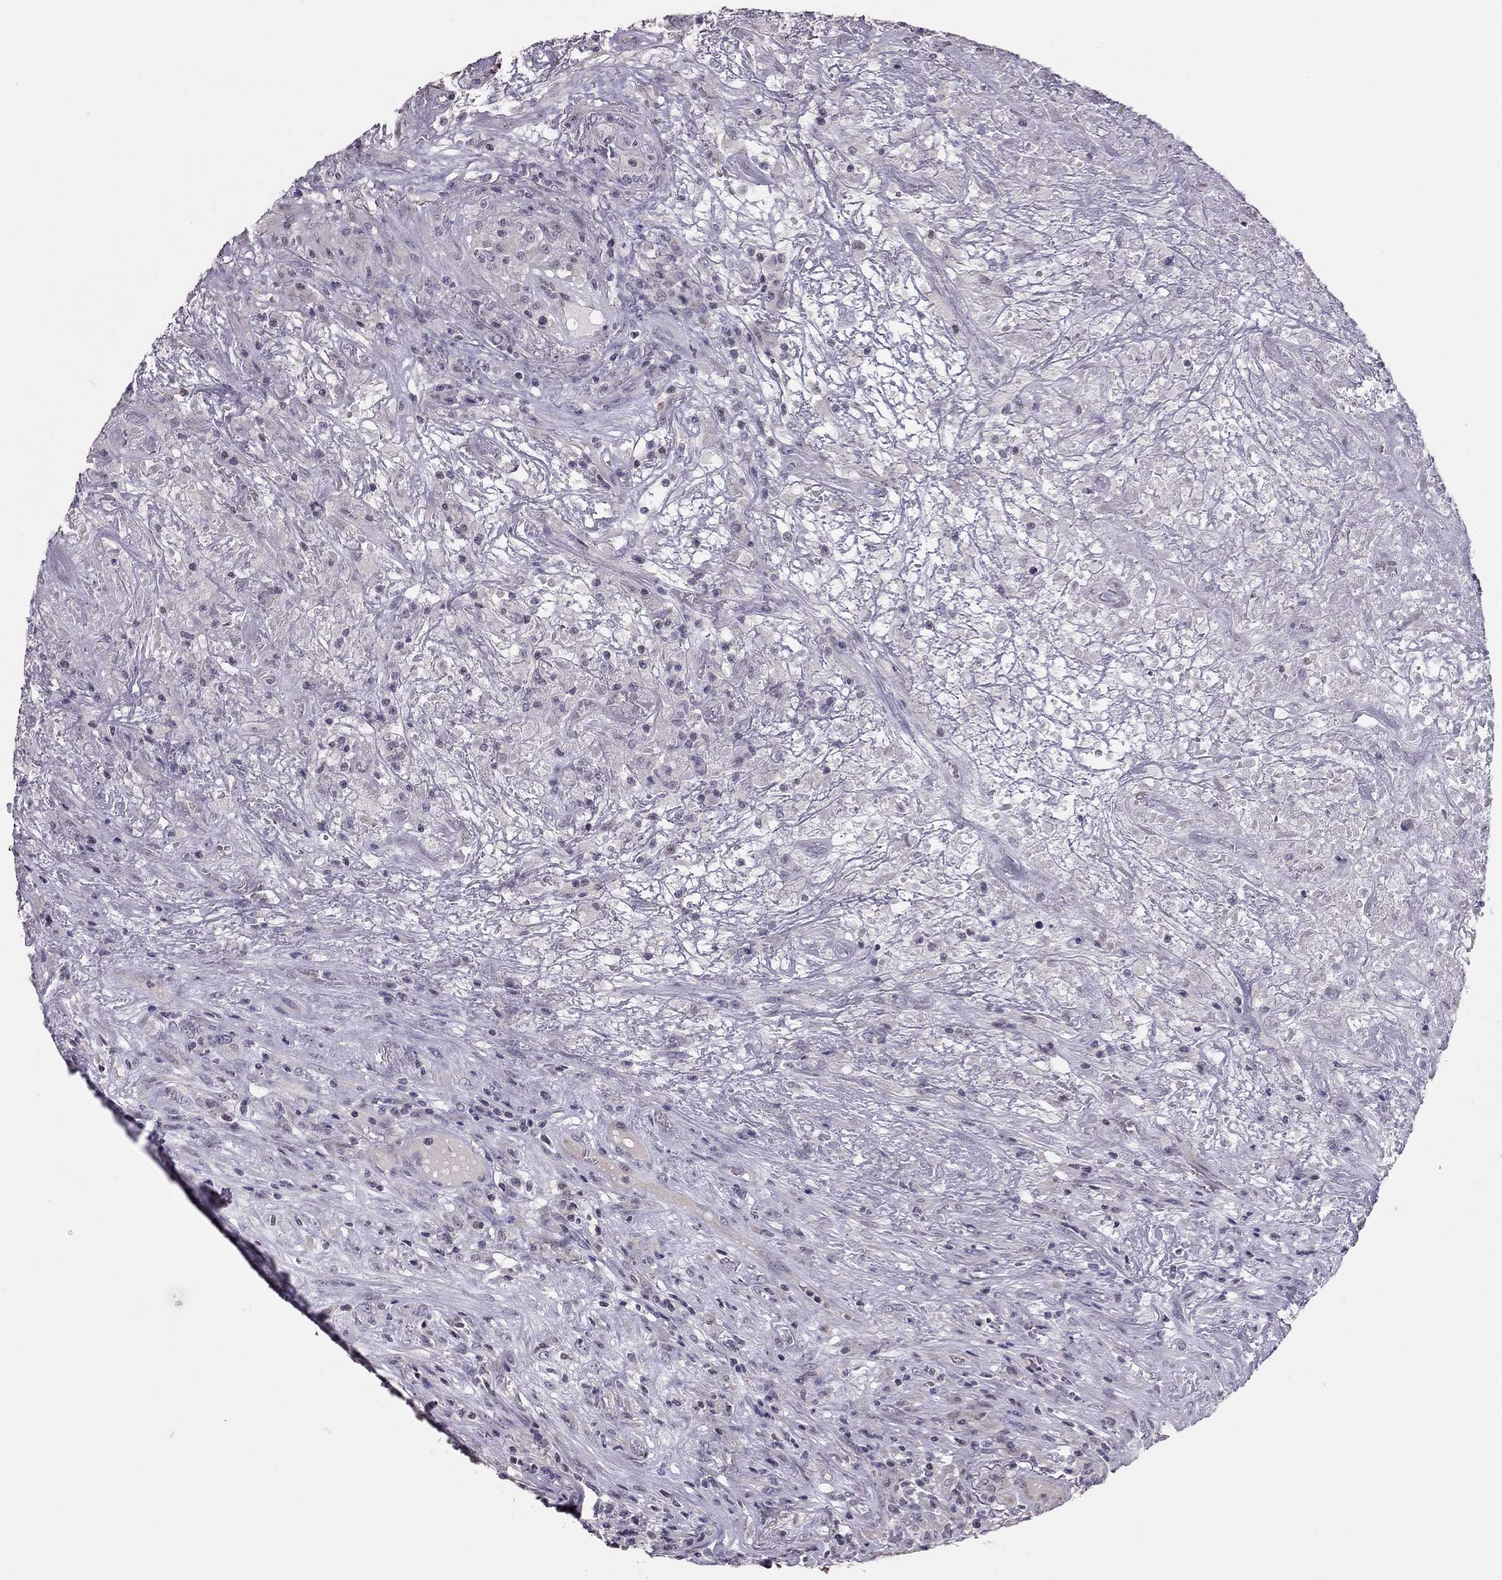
{"staining": {"intensity": "negative", "quantity": "none", "location": "none"}, "tissue": "lymphoma", "cell_type": "Tumor cells", "image_type": "cancer", "snomed": [{"axis": "morphology", "description": "Malignant lymphoma, non-Hodgkin's type, High grade"}, {"axis": "topography", "description": "Lung"}], "caption": "IHC of human high-grade malignant lymphoma, non-Hodgkin's type shows no expression in tumor cells.", "gene": "TSHB", "patient": {"sex": "male", "age": 79}}